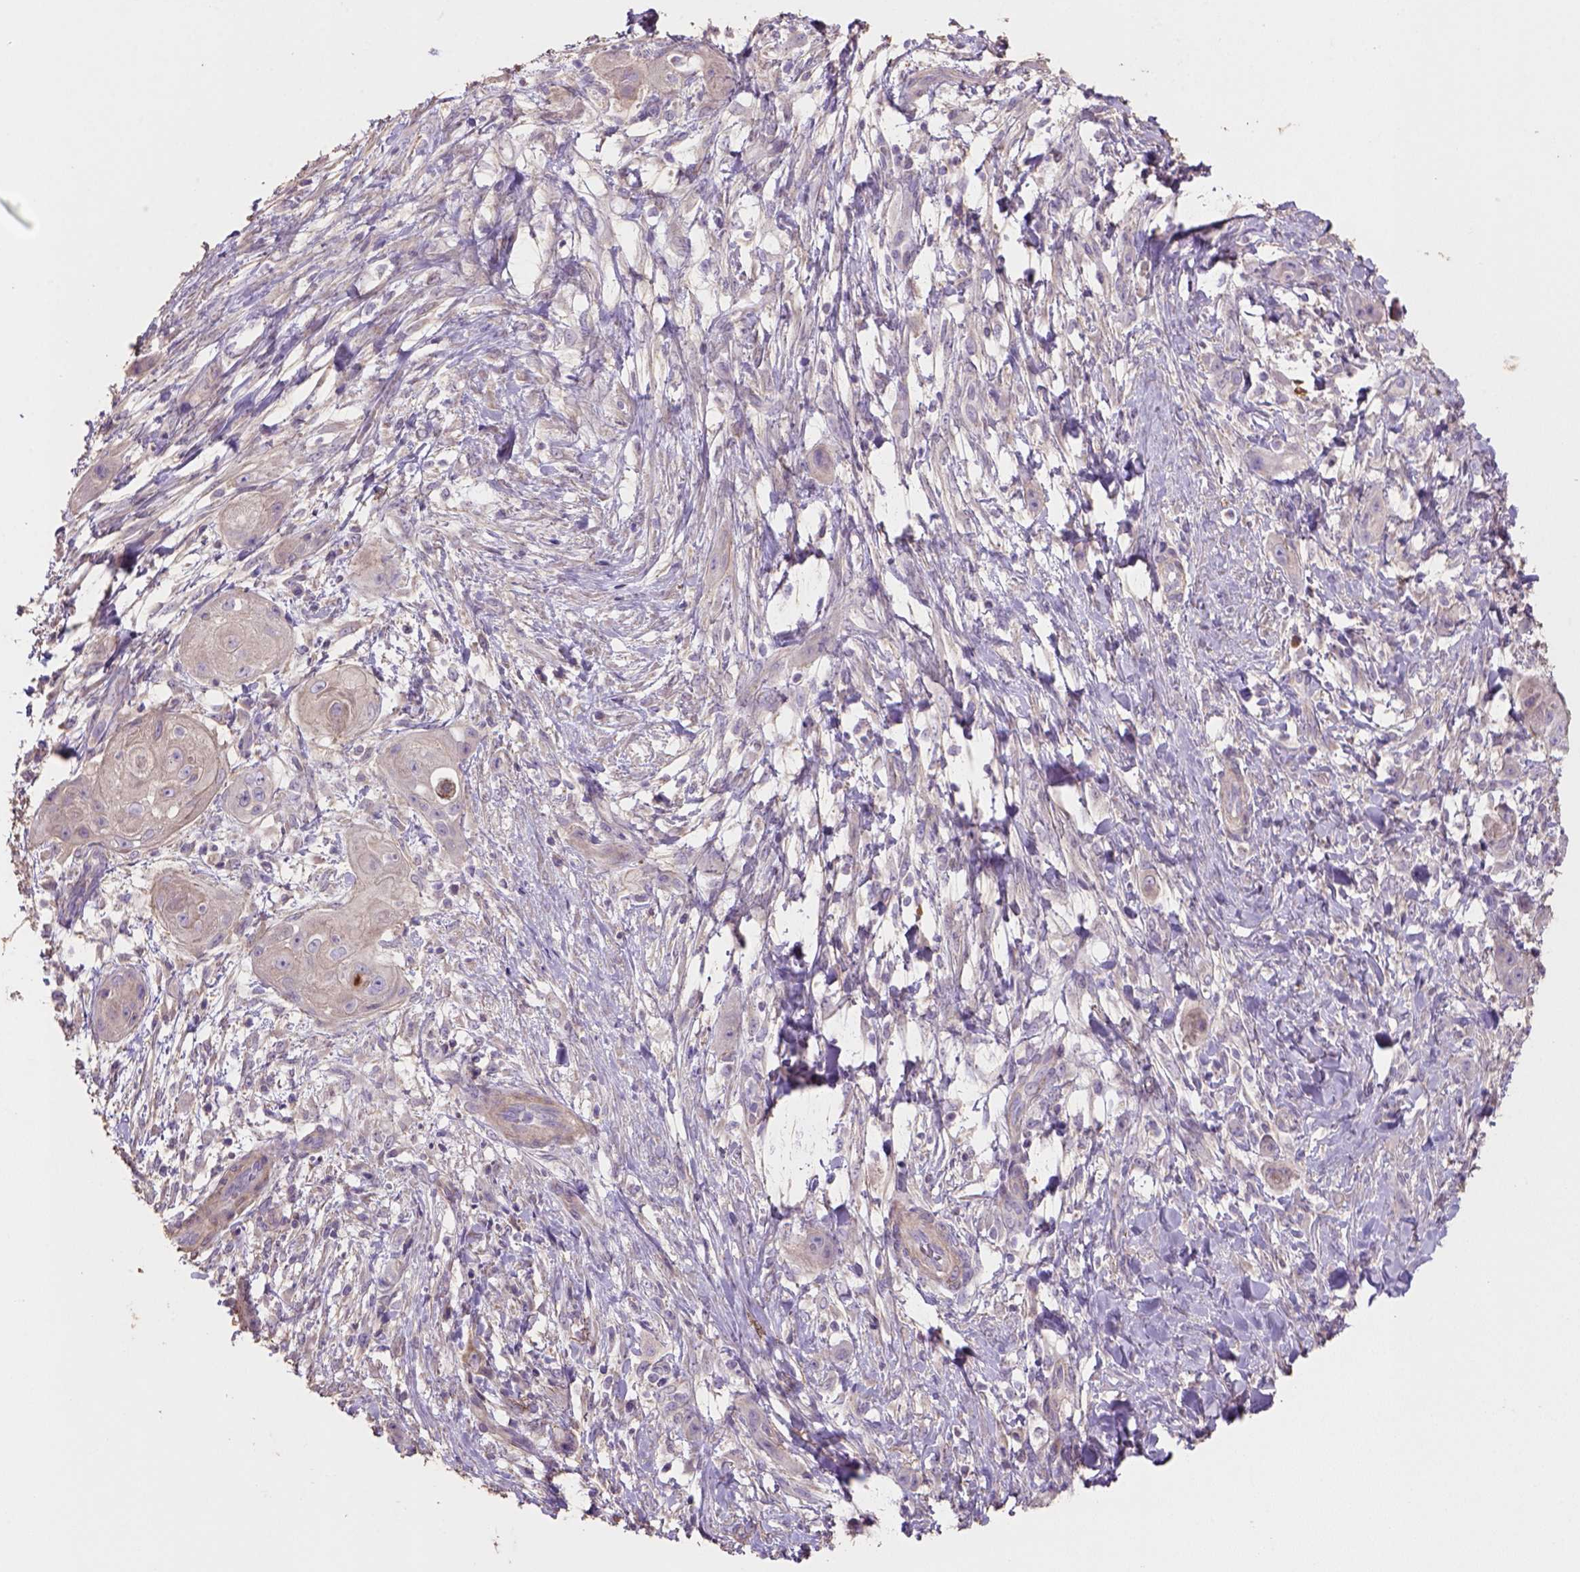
{"staining": {"intensity": "negative", "quantity": "none", "location": "none"}, "tissue": "skin cancer", "cell_type": "Tumor cells", "image_type": "cancer", "snomed": [{"axis": "morphology", "description": "Squamous cell carcinoma, NOS"}, {"axis": "topography", "description": "Skin"}], "caption": "Immunohistochemistry (IHC) of skin cancer (squamous cell carcinoma) demonstrates no staining in tumor cells. (Immunohistochemistry, brightfield microscopy, high magnification).", "gene": "HTRA1", "patient": {"sex": "male", "age": 62}}